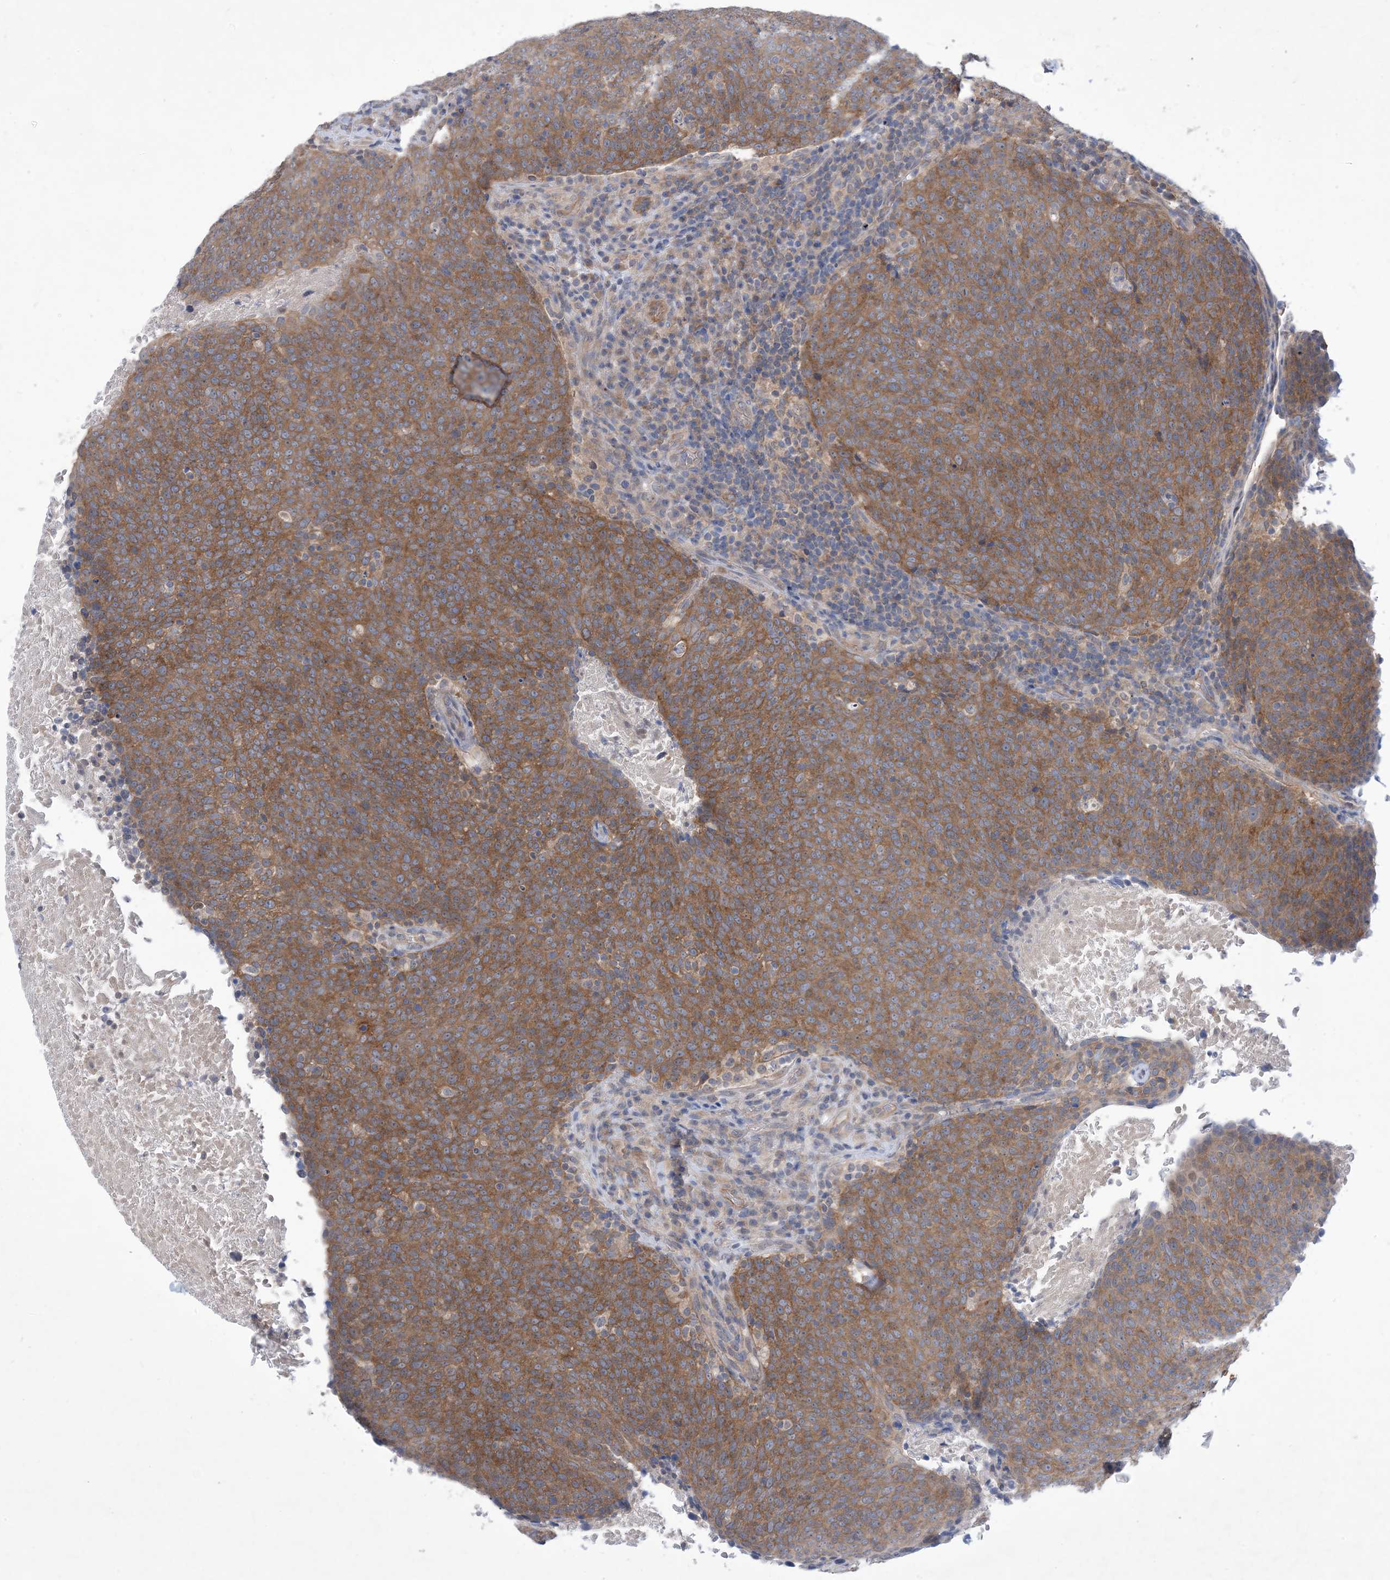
{"staining": {"intensity": "moderate", "quantity": ">75%", "location": "cytoplasmic/membranous"}, "tissue": "head and neck cancer", "cell_type": "Tumor cells", "image_type": "cancer", "snomed": [{"axis": "morphology", "description": "Squamous cell carcinoma, NOS"}, {"axis": "morphology", "description": "Squamous cell carcinoma, metastatic, NOS"}, {"axis": "topography", "description": "Lymph node"}, {"axis": "topography", "description": "Head-Neck"}], "caption": "An image of human head and neck cancer stained for a protein reveals moderate cytoplasmic/membranous brown staining in tumor cells. The protein is stained brown, and the nuclei are stained in blue (DAB (3,3'-diaminobenzidine) IHC with brightfield microscopy, high magnification).", "gene": "EHBP1", "patient": {"sex": "male", "age": 62}}